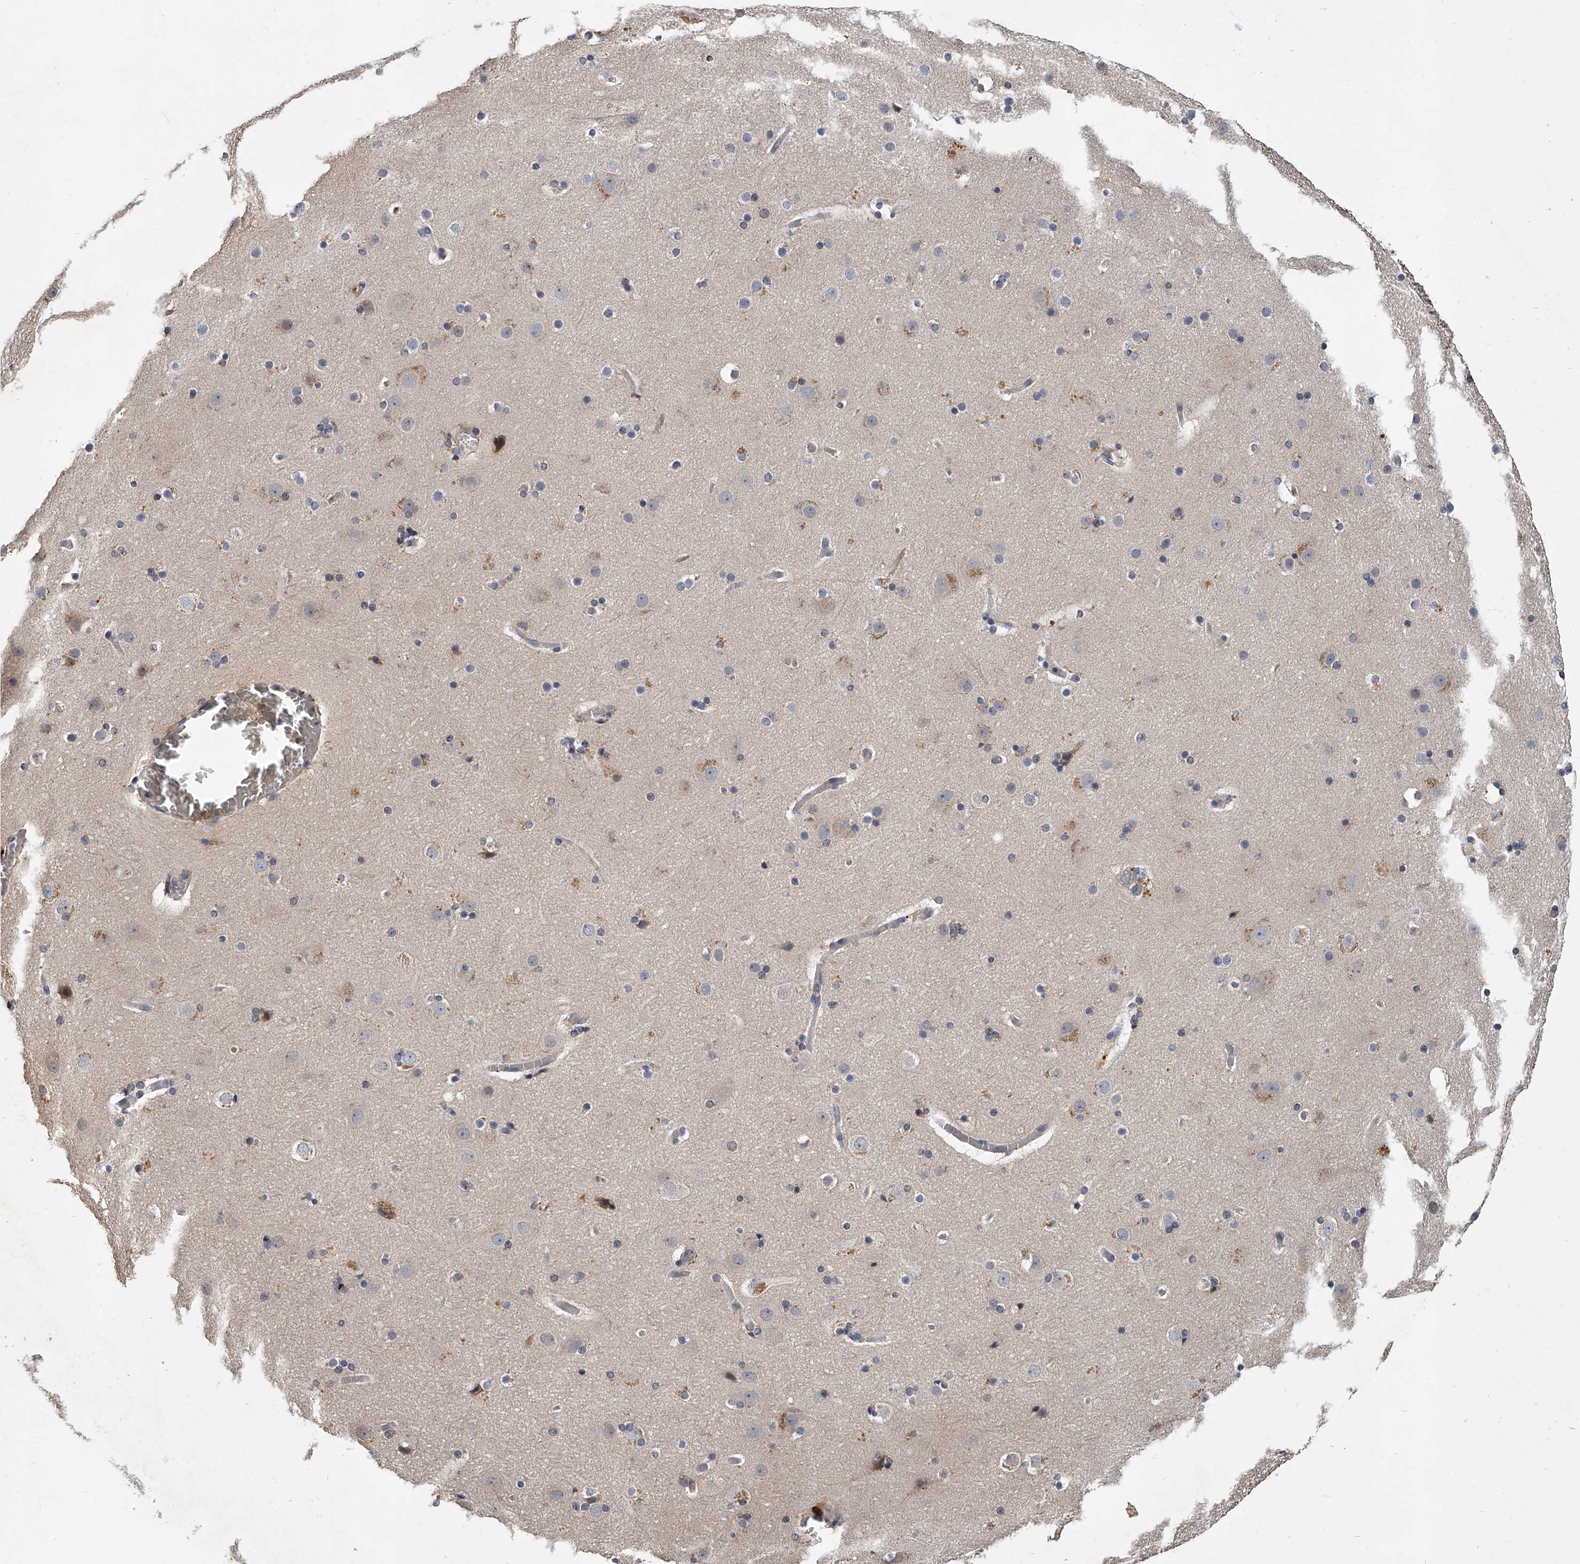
{"staining": {"intensity": "negative", "quantity": "none", "location": "none"}, "tissue": "cerebral cortex", "cell_type": "Endothelial cells", "image_type": "normal", "snomed": [{"axis": "morphology", "description": "Normal tissue, NOS"}, {"axis": "topography", "description": "Cerebral cortex"}], "caption": "Endothelial cells show no significant positivity in unremarkable cerebral cortex. (DAB immunohistochemistry (IHC), high magnification).", "gene": "JAG2", "patient": {"sex": "male", "age": 57}}